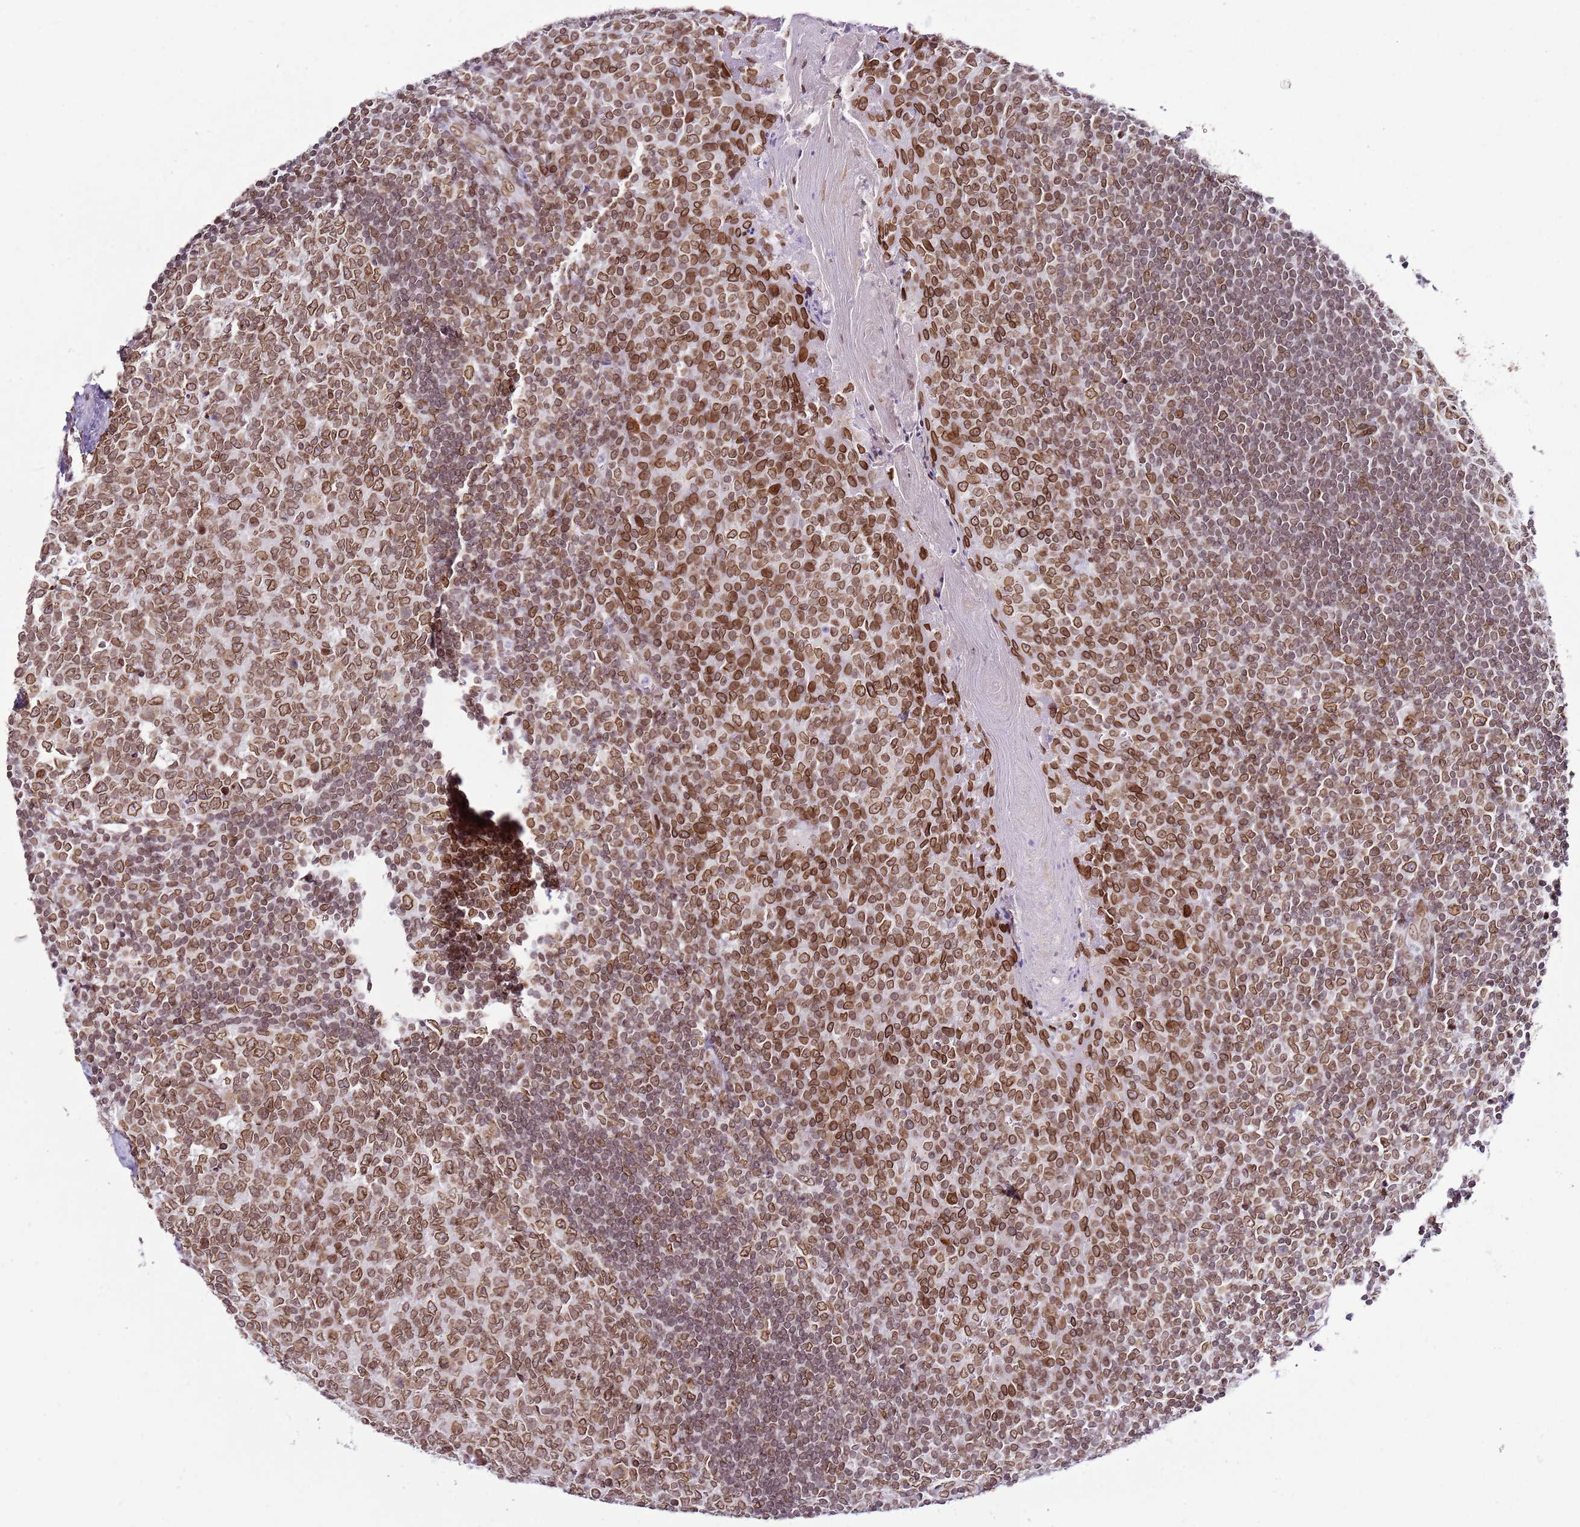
{"staining": {"intensity": "moderate", "quantity": ">75%", "location": "nuclear"}, "tissue": "tonsil", "cell_type": "Germinal center cells", "image_type": "normal", "snomed": [{"axis": "morphology", "description": "Normal tissue, NOS"}, {"axis": "topography", "description": "Tonsil"}], "caption": "IHC micrograph of benign tonsil stained for a protein (brown), which displays medium levels of moderate nuclear expression in about >75% of germinal center cells.", "gene": "POU6F1", "patient": {"sex": "male", "age": 27}}